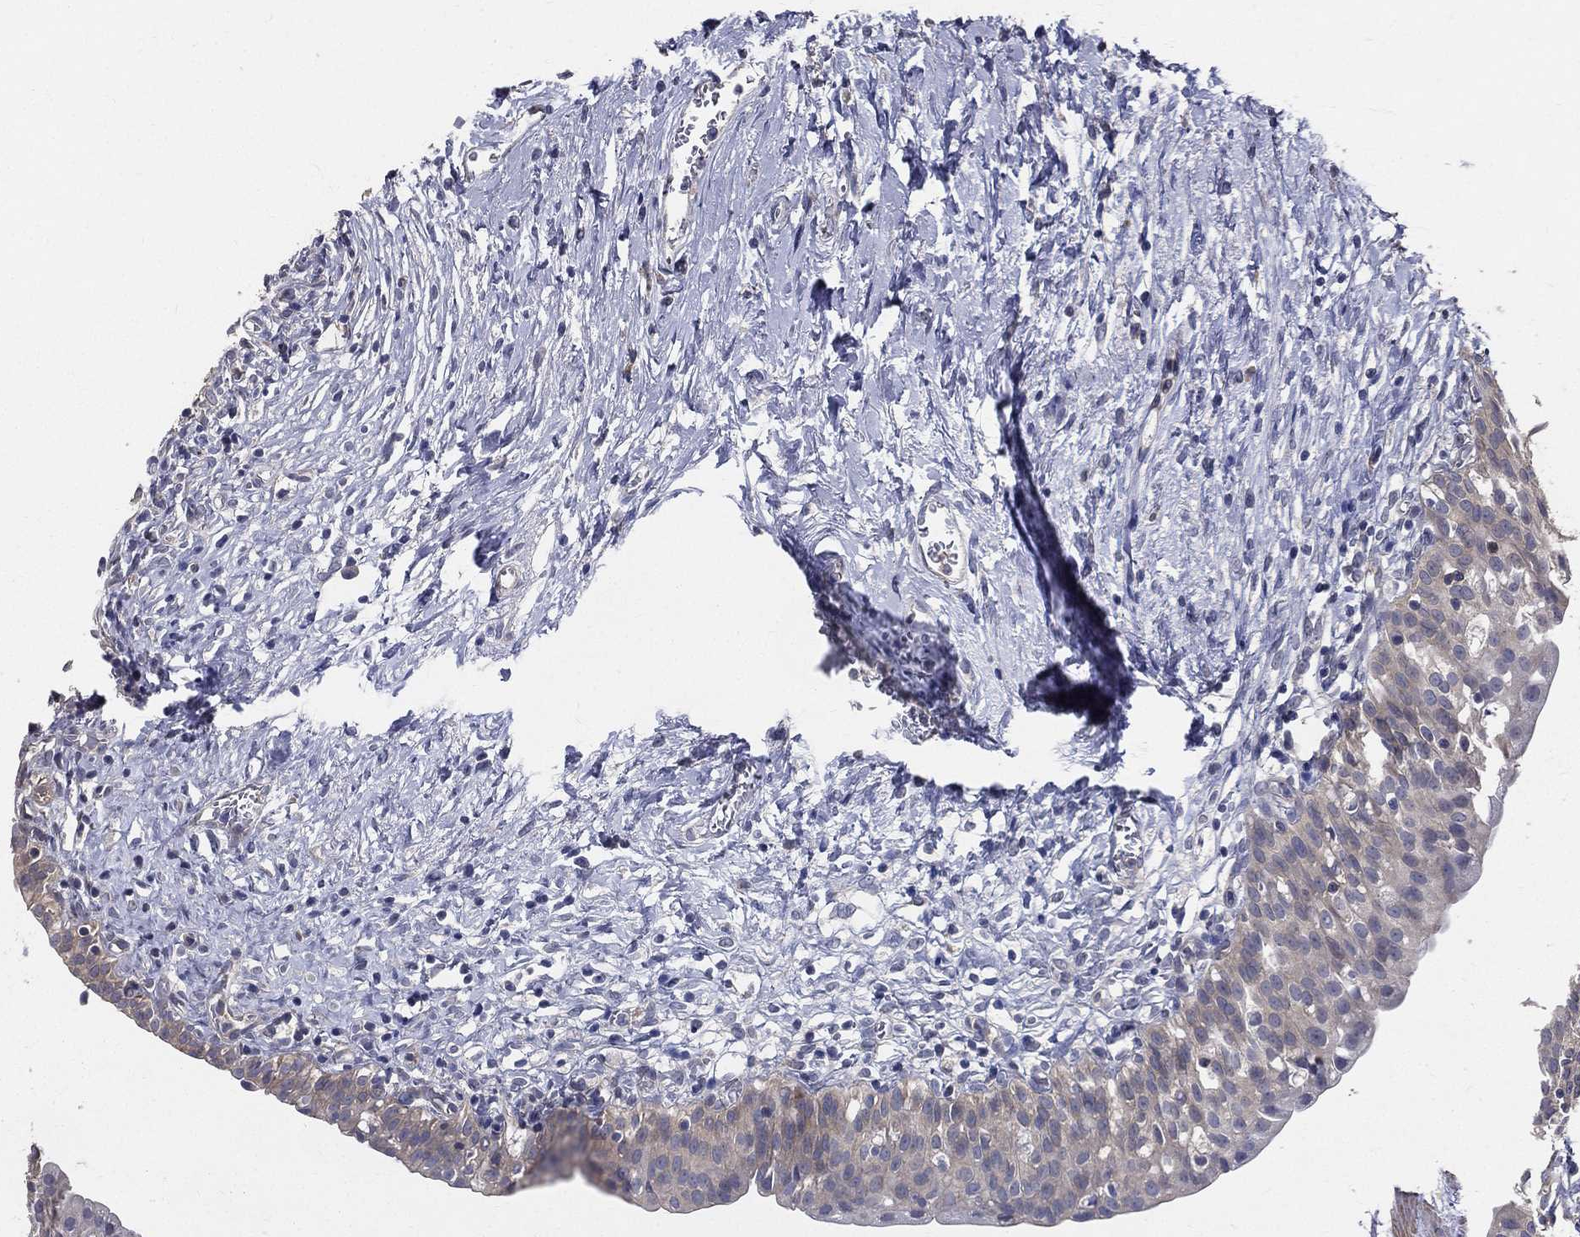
{"staining": {"intensity": "negative", "quantity": "none", "location": "none"}, "tissue": "urinary bladder", "cell_type": "Urothelial cells", "image_type": "normal", "snomed": [{"axis": "morphology", "description": "Normal tissue, NOS"}, {"axis": "topography", "description": "Urinary bladder"}], "caption": "This is an immunohistochemistry photomicrograph of benign human urinary bladder. There is no expression in urothelial cells.", "gene": "SERPINB2", "patient": {"sex": "male", "age": 76}}